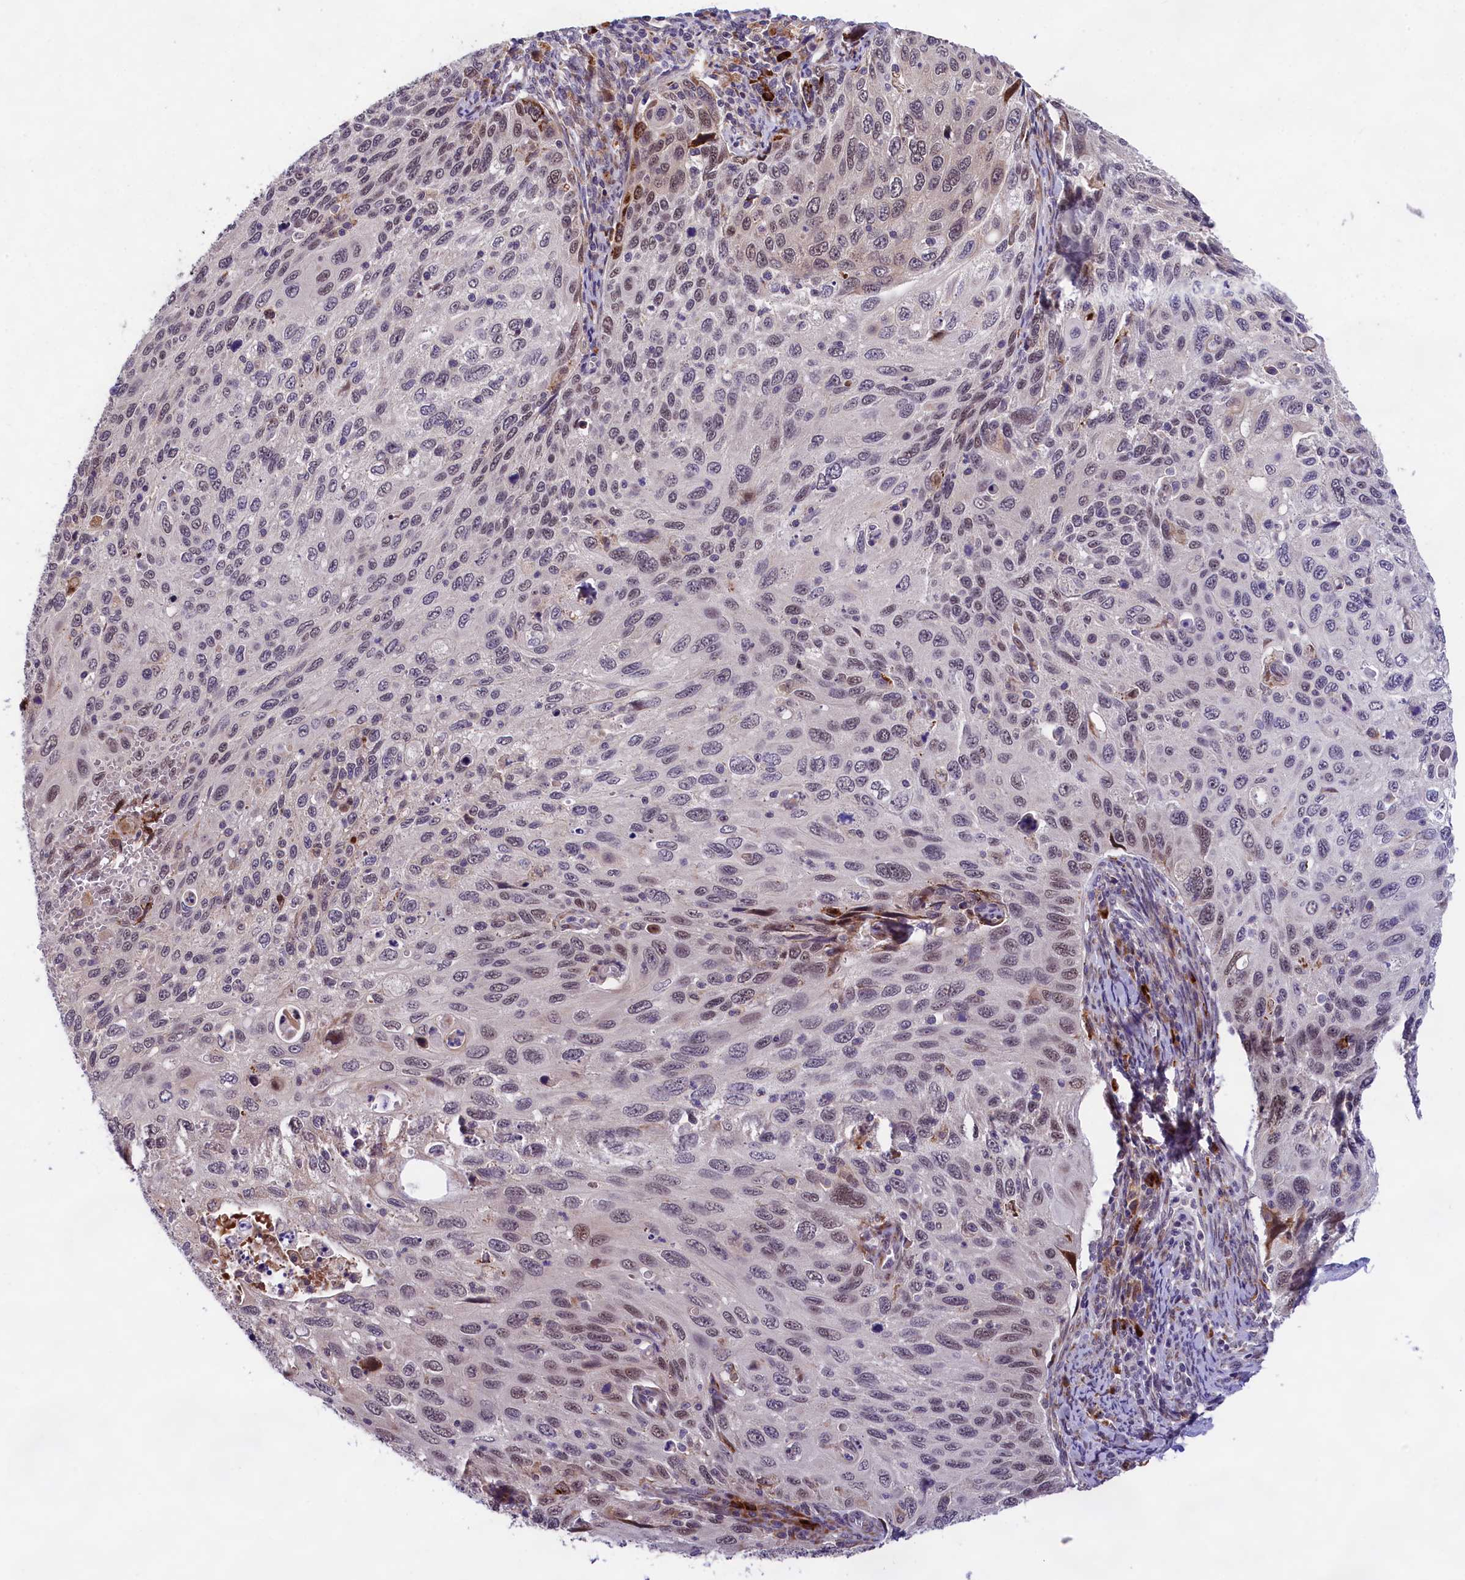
{"staining": {"intensity": "moderate", "quantity": "<25%", "location": "nuclear"}, "tissue": "cervical cancer", "cell_type": "Tumor cells", "image_type": "cancer", "snomed": [{"axis": "morphology", "description": "Squamous cell carcinoma, NOS"}, {"axis": "topography", "description": "Cervix"}], "caption": "An image of cervical cancer stained for a protein demonstrates moderate nuclear brown staining in tumor cells.", "gene": "FBXO45", "patient": {"sex": "female", "age": 70}}